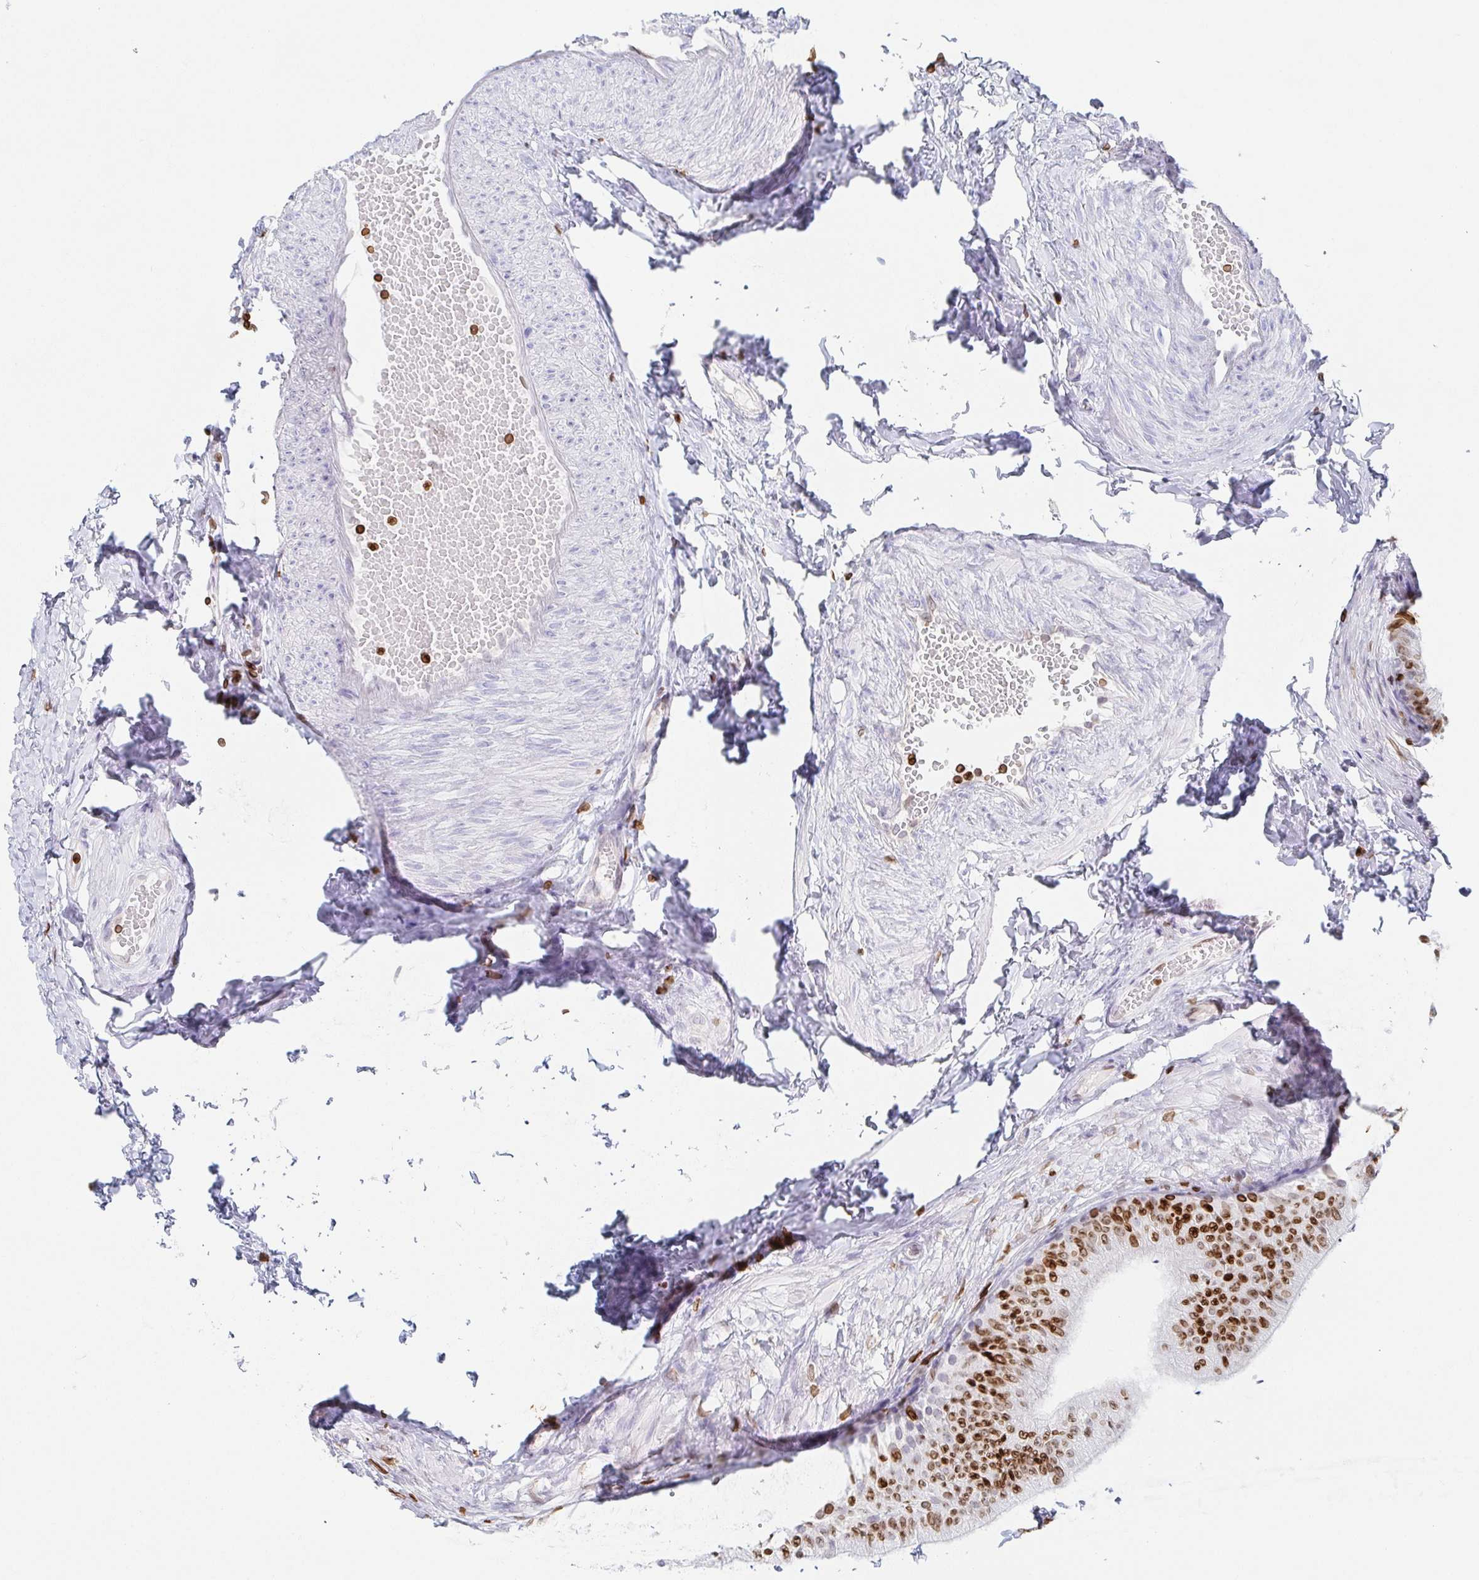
{"staining": {"intensity": "moderate", "quantity": ">75%", "location": "cytoplasmic/membranous,nuclear"}, "tissue": "epididymis", "cell_type": "Glandular cells", "image_type": "normal", "snomed": [{"axis": "morphology", "description": "Normal tissue, NOS"}, {"axis": "topography", "description": "Epididymis, spermatic cord, NOS"}, {"axis": "topography", "description": "Epididymis"}, {"axis": "topography", "description": "Peripheral nerve tissue"}], "caption": "Moderate cytoplasmic/membranous,nuclear protein expression is present in about >75% of glandular cells in epididymis. The protein of interest is shown in brown color, while the nuclei are stained blue.", "gene": "BTBD7", "patient": {"sex": "male", "age": 29}}